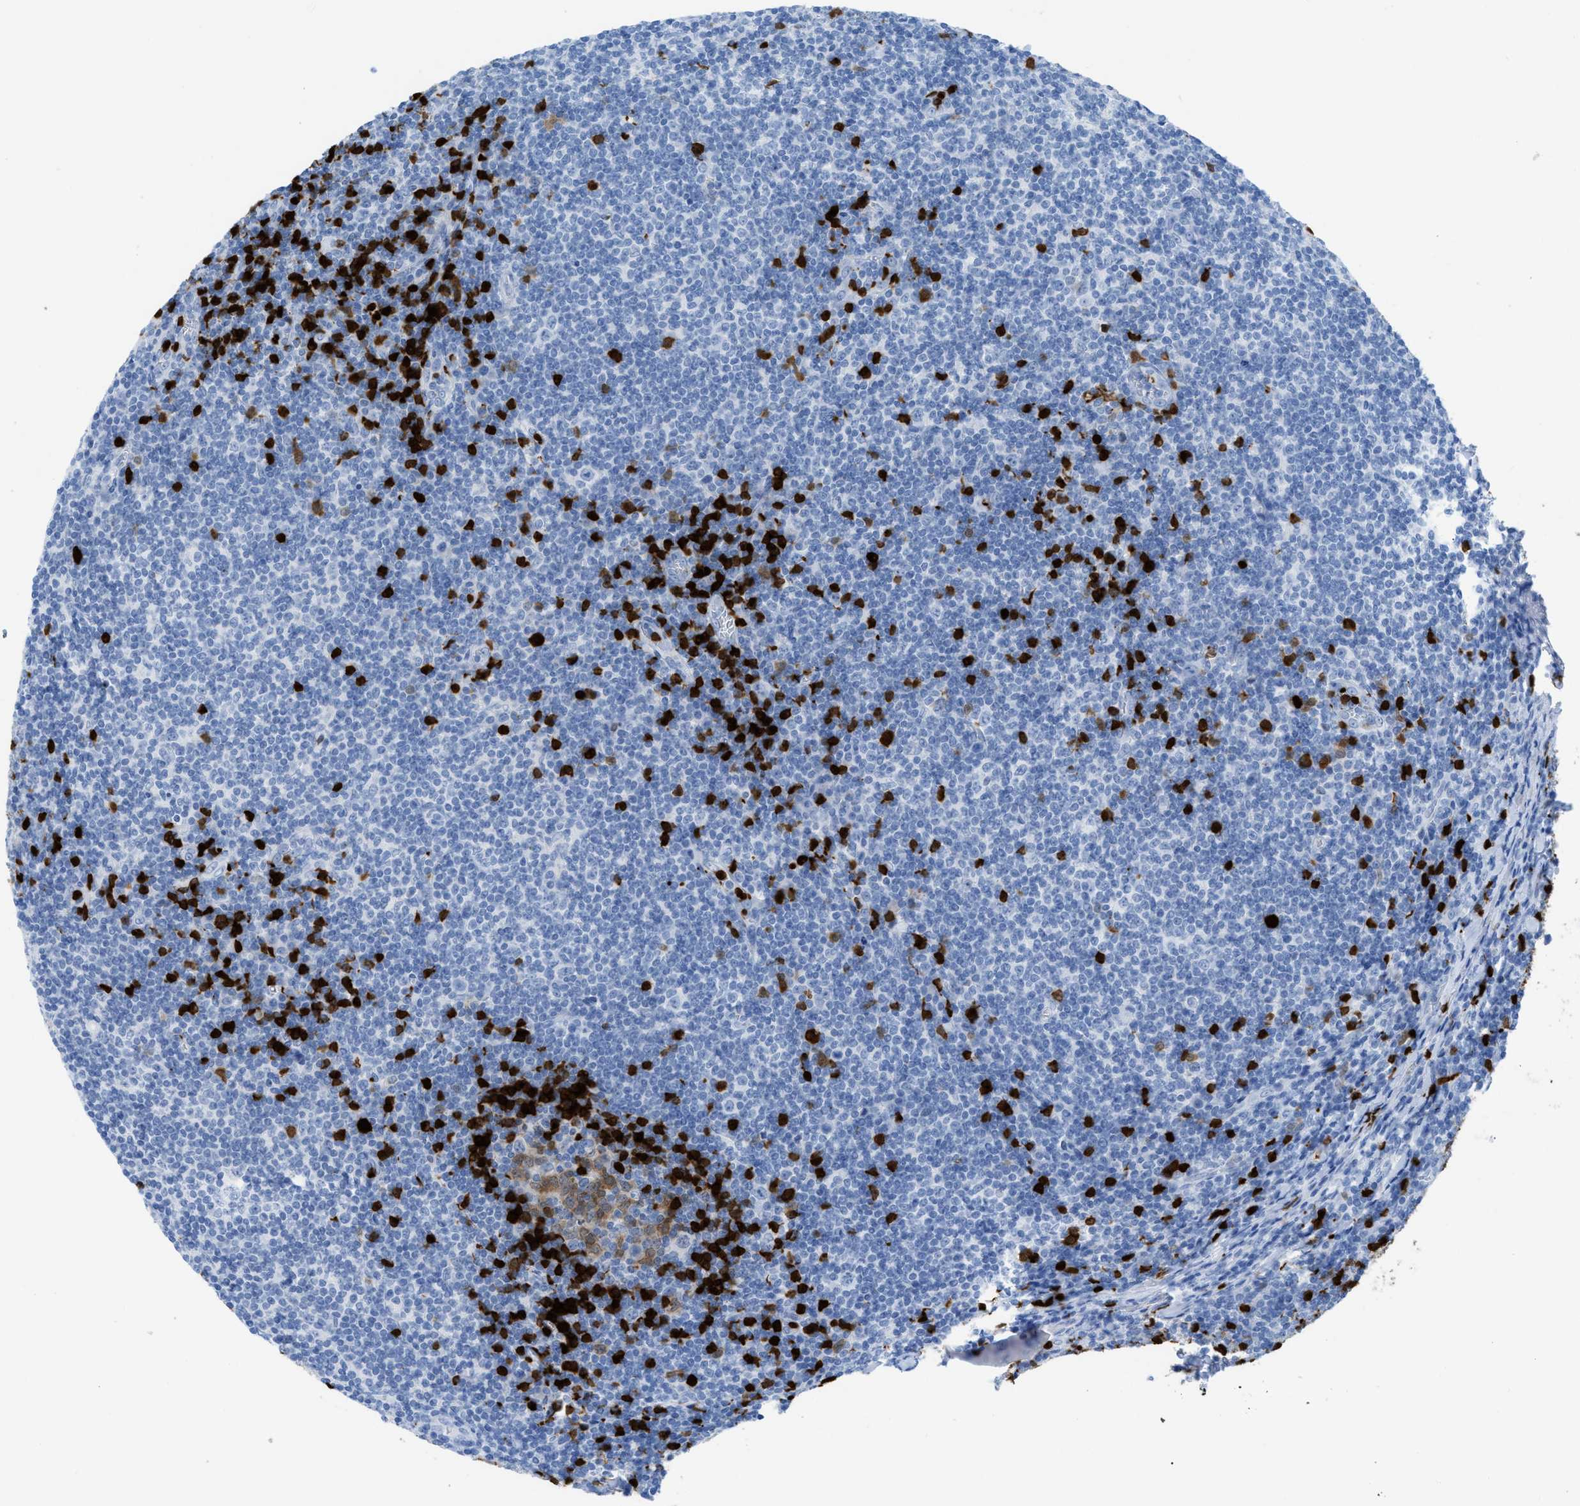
{"staining": {"intensity": "moderate", "quantity": ">75%", "location": "cytoplasmic/membranous,nuclear"}, "tissue": "tonsil", "cell_type": "Germinal center cells", "image_type": "normal", "snomed": [{"axis": "morphology", "description": "Normal tissue, NOS"}, {"axis": "topography", "description": "Tonsil"}], "caption": "An immunohistochemistry (IHC) image of benign tissue is shown. Protein staining in brown shows moderate cytoplasmic/membranous,nuclear positivity in tonsil within germinal center cells.", "gene": "TCL1A", "patient": {"sex": "male", "age": 37}}